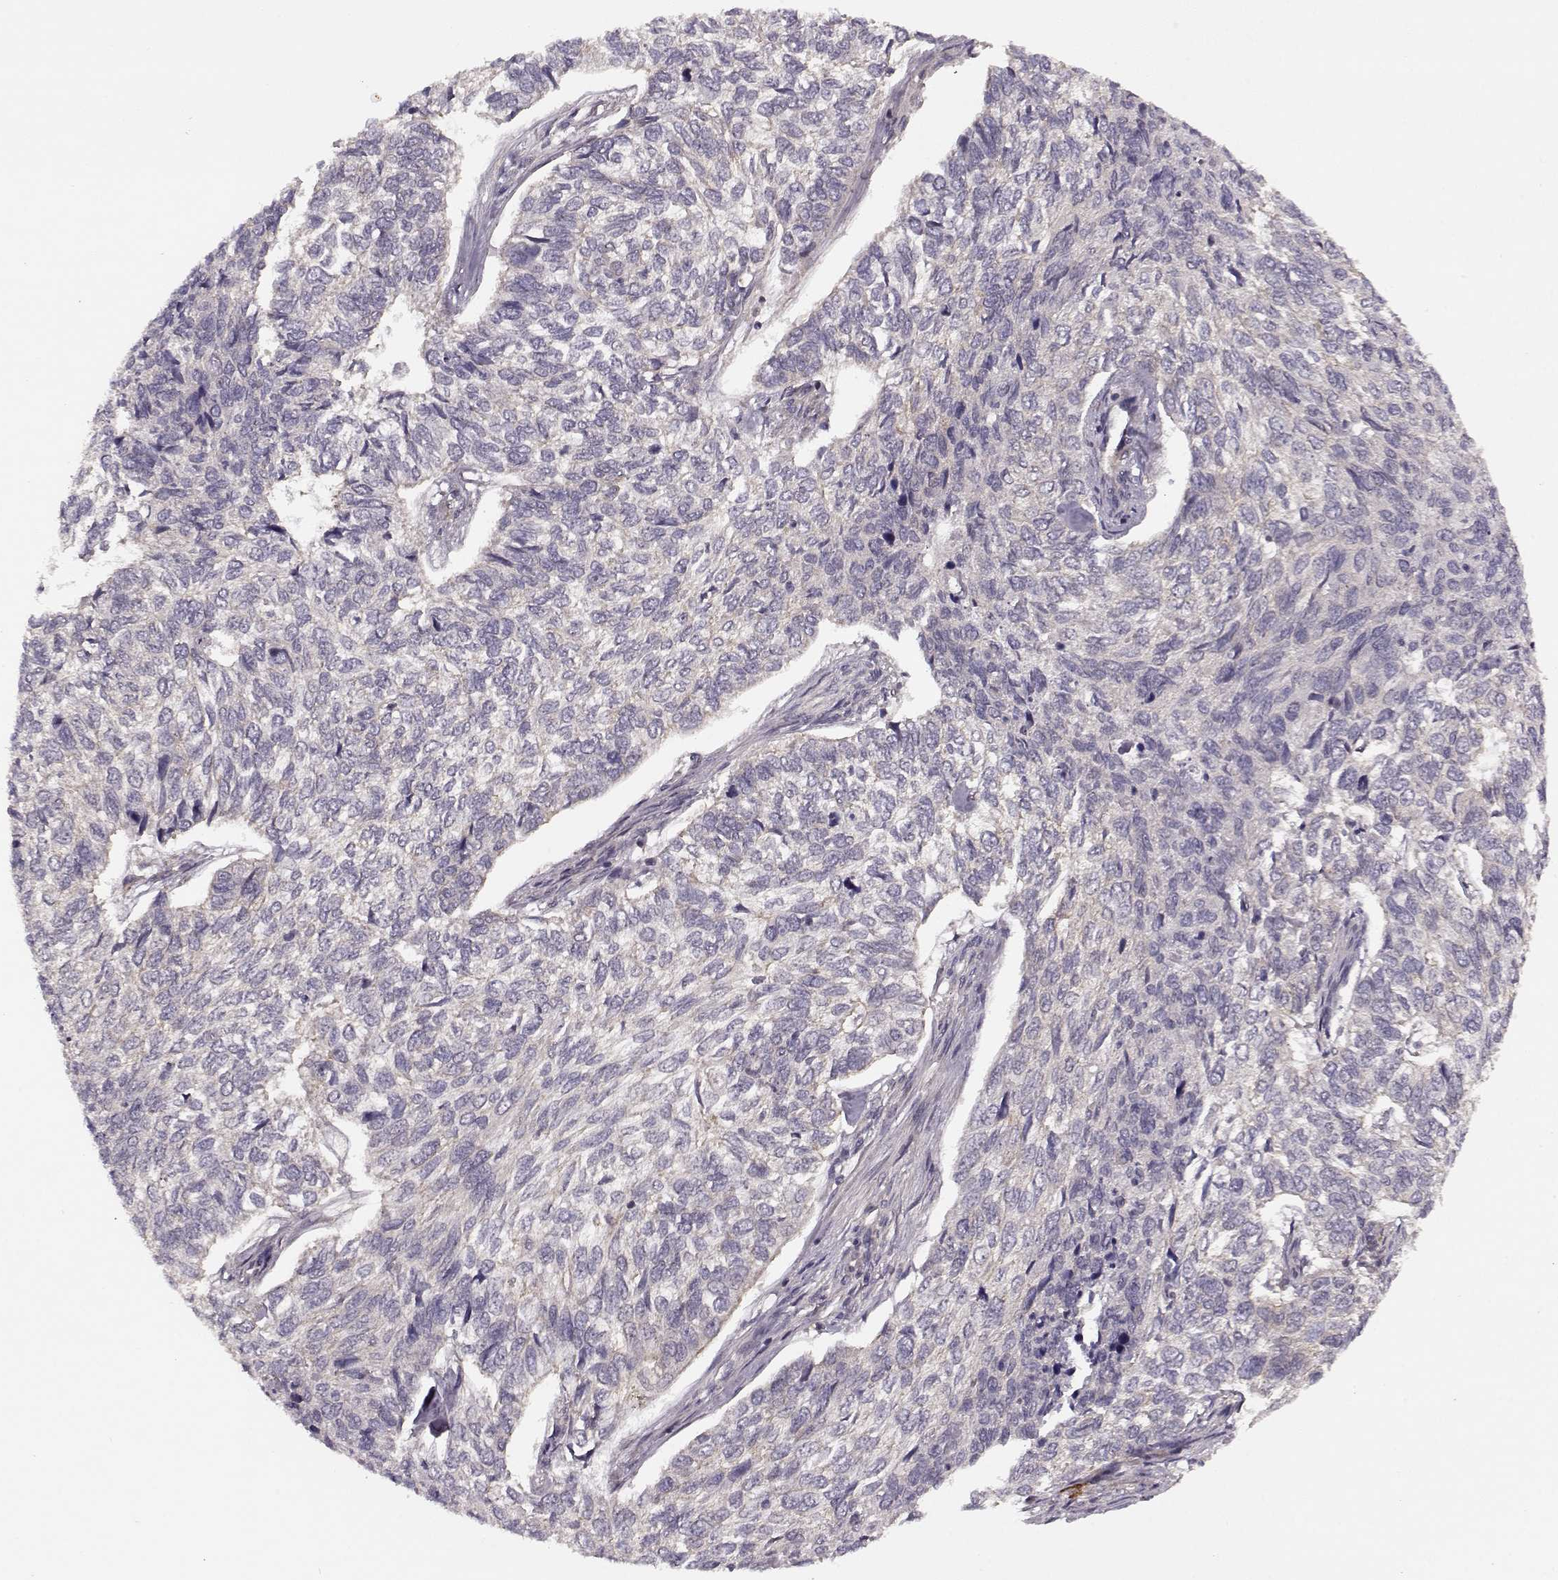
{"staining": {"intensity": "negative", "quantity": "none", "location": "none"}, "tissue": "skin cancer", "cell_type": "Tumor cells", "image_type": "cancer", "snomed": [{"axis": "morphology", "description": "Basal cell carcinoma"}, {"axis": "topography", "description": "Skin"}], "caption": "Protein analysis of skin basal cell carcinoma shows no significant positivity in tumor cells. (DAB (3,3'-diaminobenzidine) IHC, high magnification).", "gene": "SLAIN2", "patient": {"sex": "female", "age": 65}}